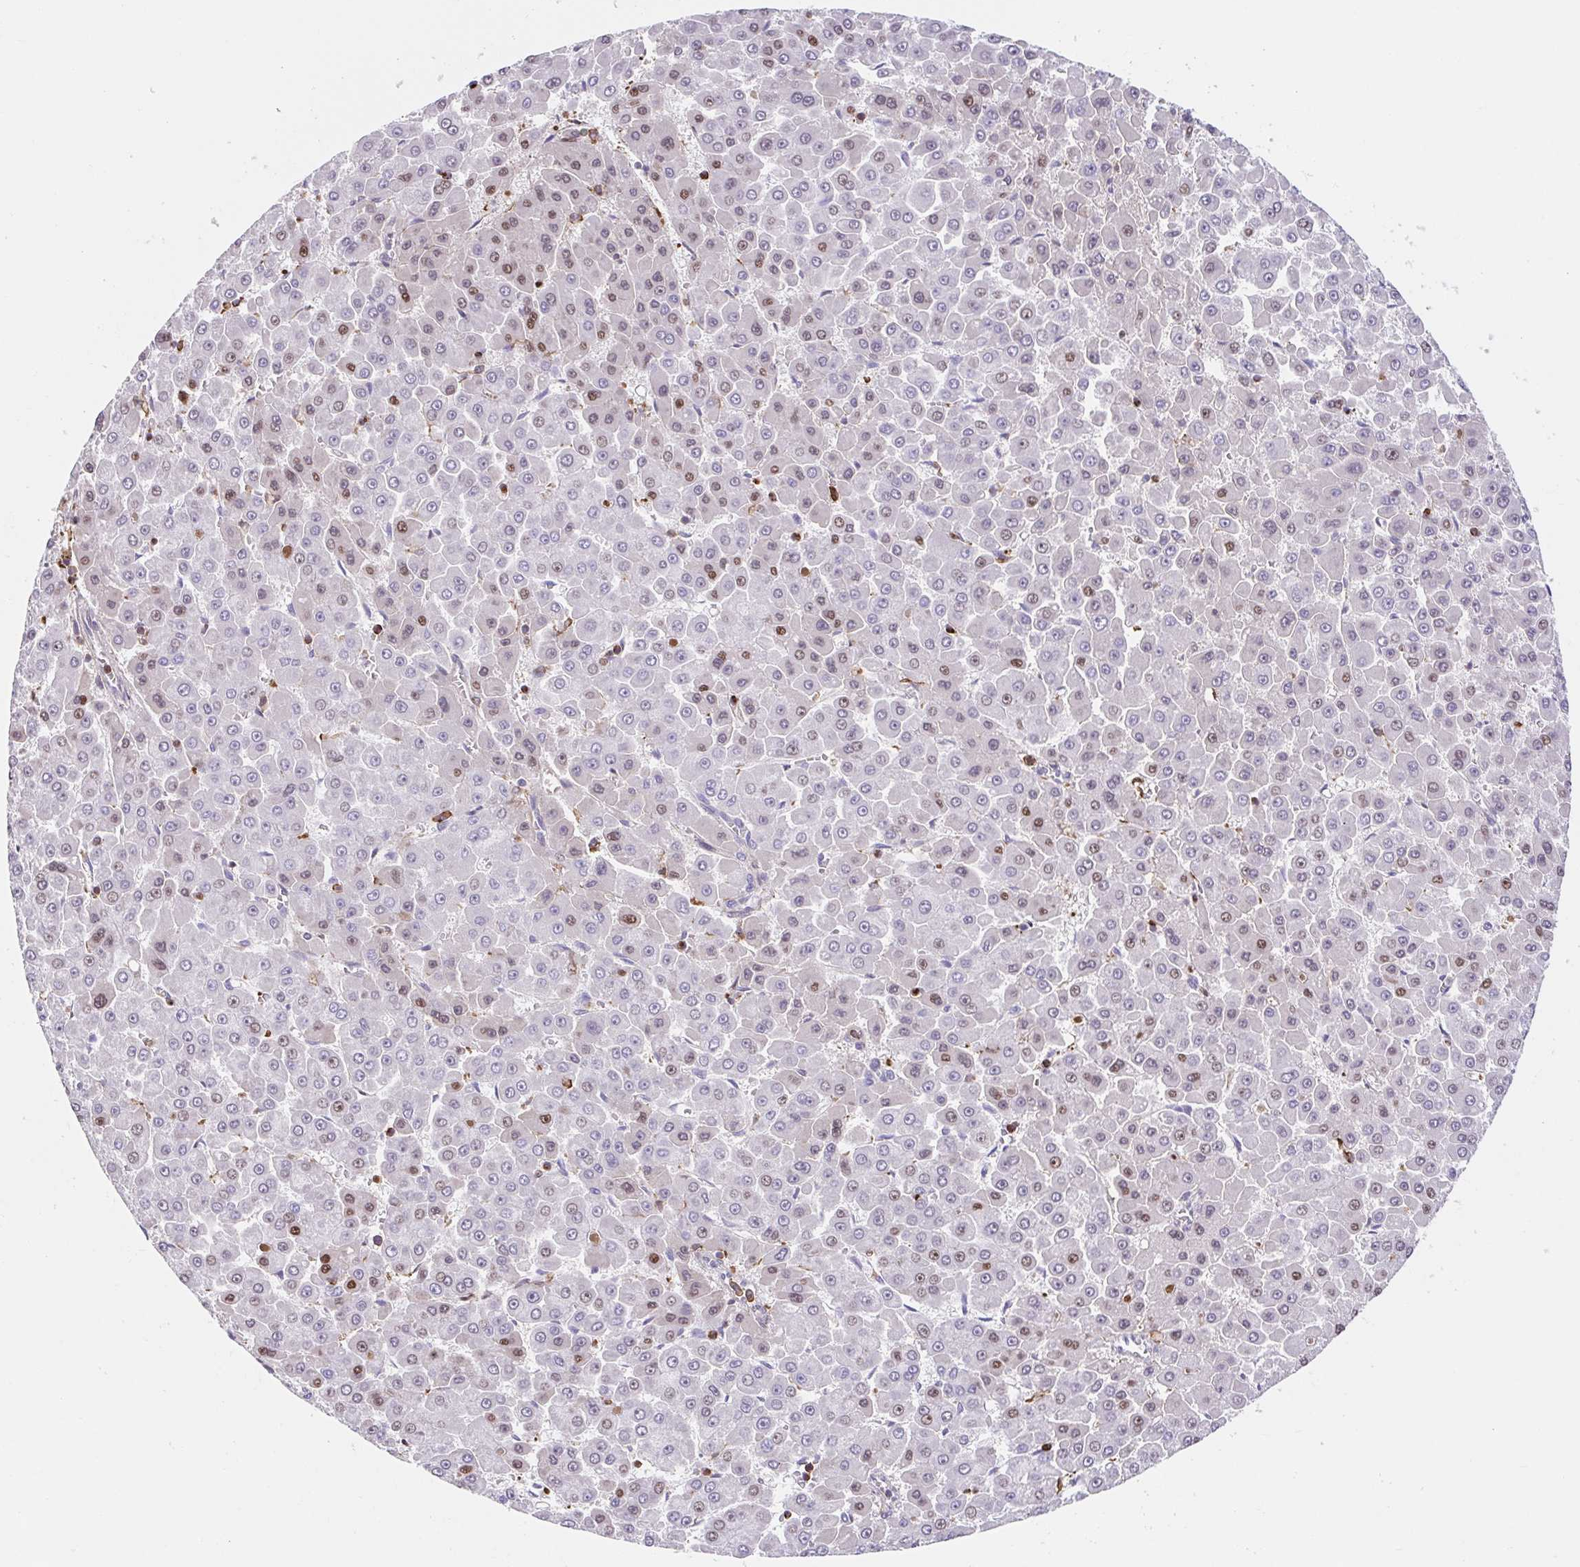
{"staining": {"intensity": "moderate", "quantity": "<25%", "location": "nuclear"}, "tissue": "liver cancer", "cell_type": "Tumor cells", "image_type": "cancer", "snomed": [{"axis": "morphology", "description": "Carcinoma, Hepatocellular, NOS"}, {"axis": "topography", "description": "Liver"}], "caption": "Immunohistochemical staining of hepatocellular carcinoma (liver) reveals low levels of moderate nuclear protein positivity in approximately <25% of tumor cells. (IHC, brightfield microscopy, high magnification).", "gene": "TPRG1", "patient": {"sex": "male", "age": 78}}